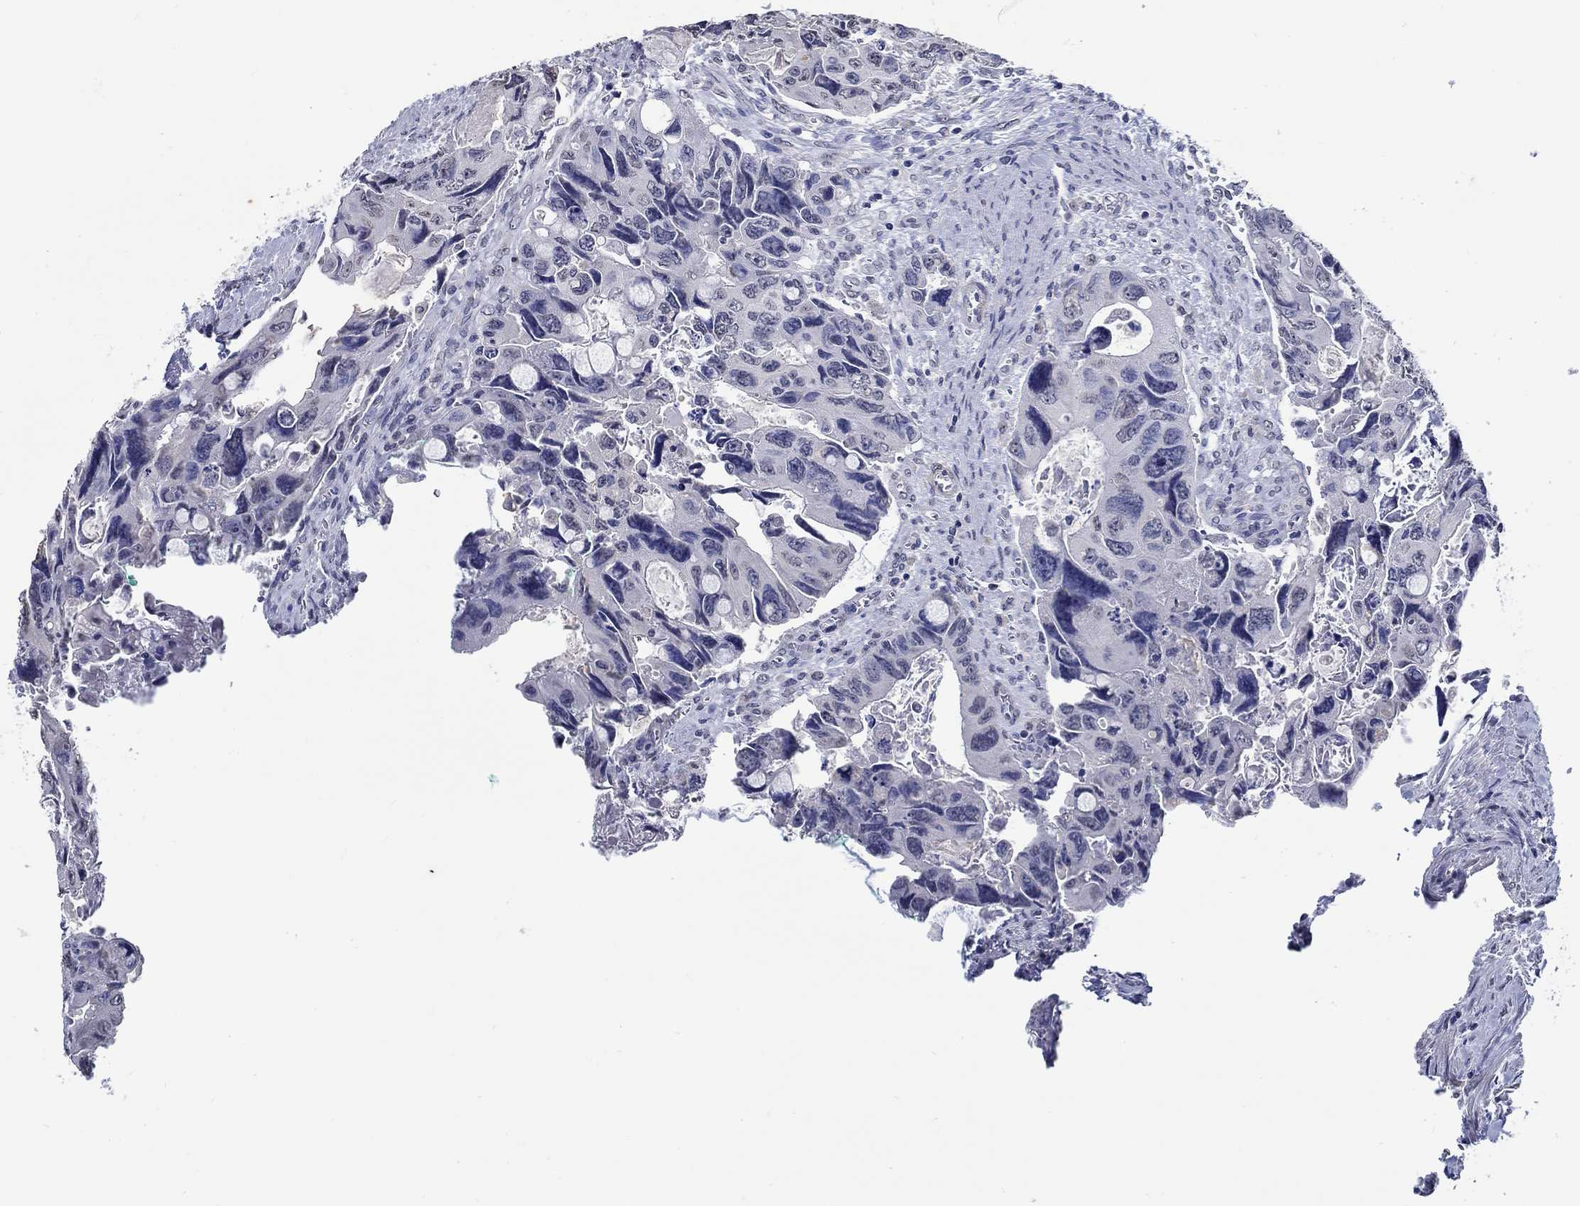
{"staining": {"intensity": "negative", "quantity": "none", "location": "none"}, "tissue": "colorectal cancer", "cell_type": "Tumor cells", "image_type": "cancer", "snomed": [{"axis": "morphology", "description": "Adenocarcinoma, NOS"}, {"axis": "topography", "description": "Rectum"}], "caption": "Tumor cells are negative for protein expression in human colorectal cancer.", "gene": "PDE1B", "patient": {"sex": "male", "age": 62}}